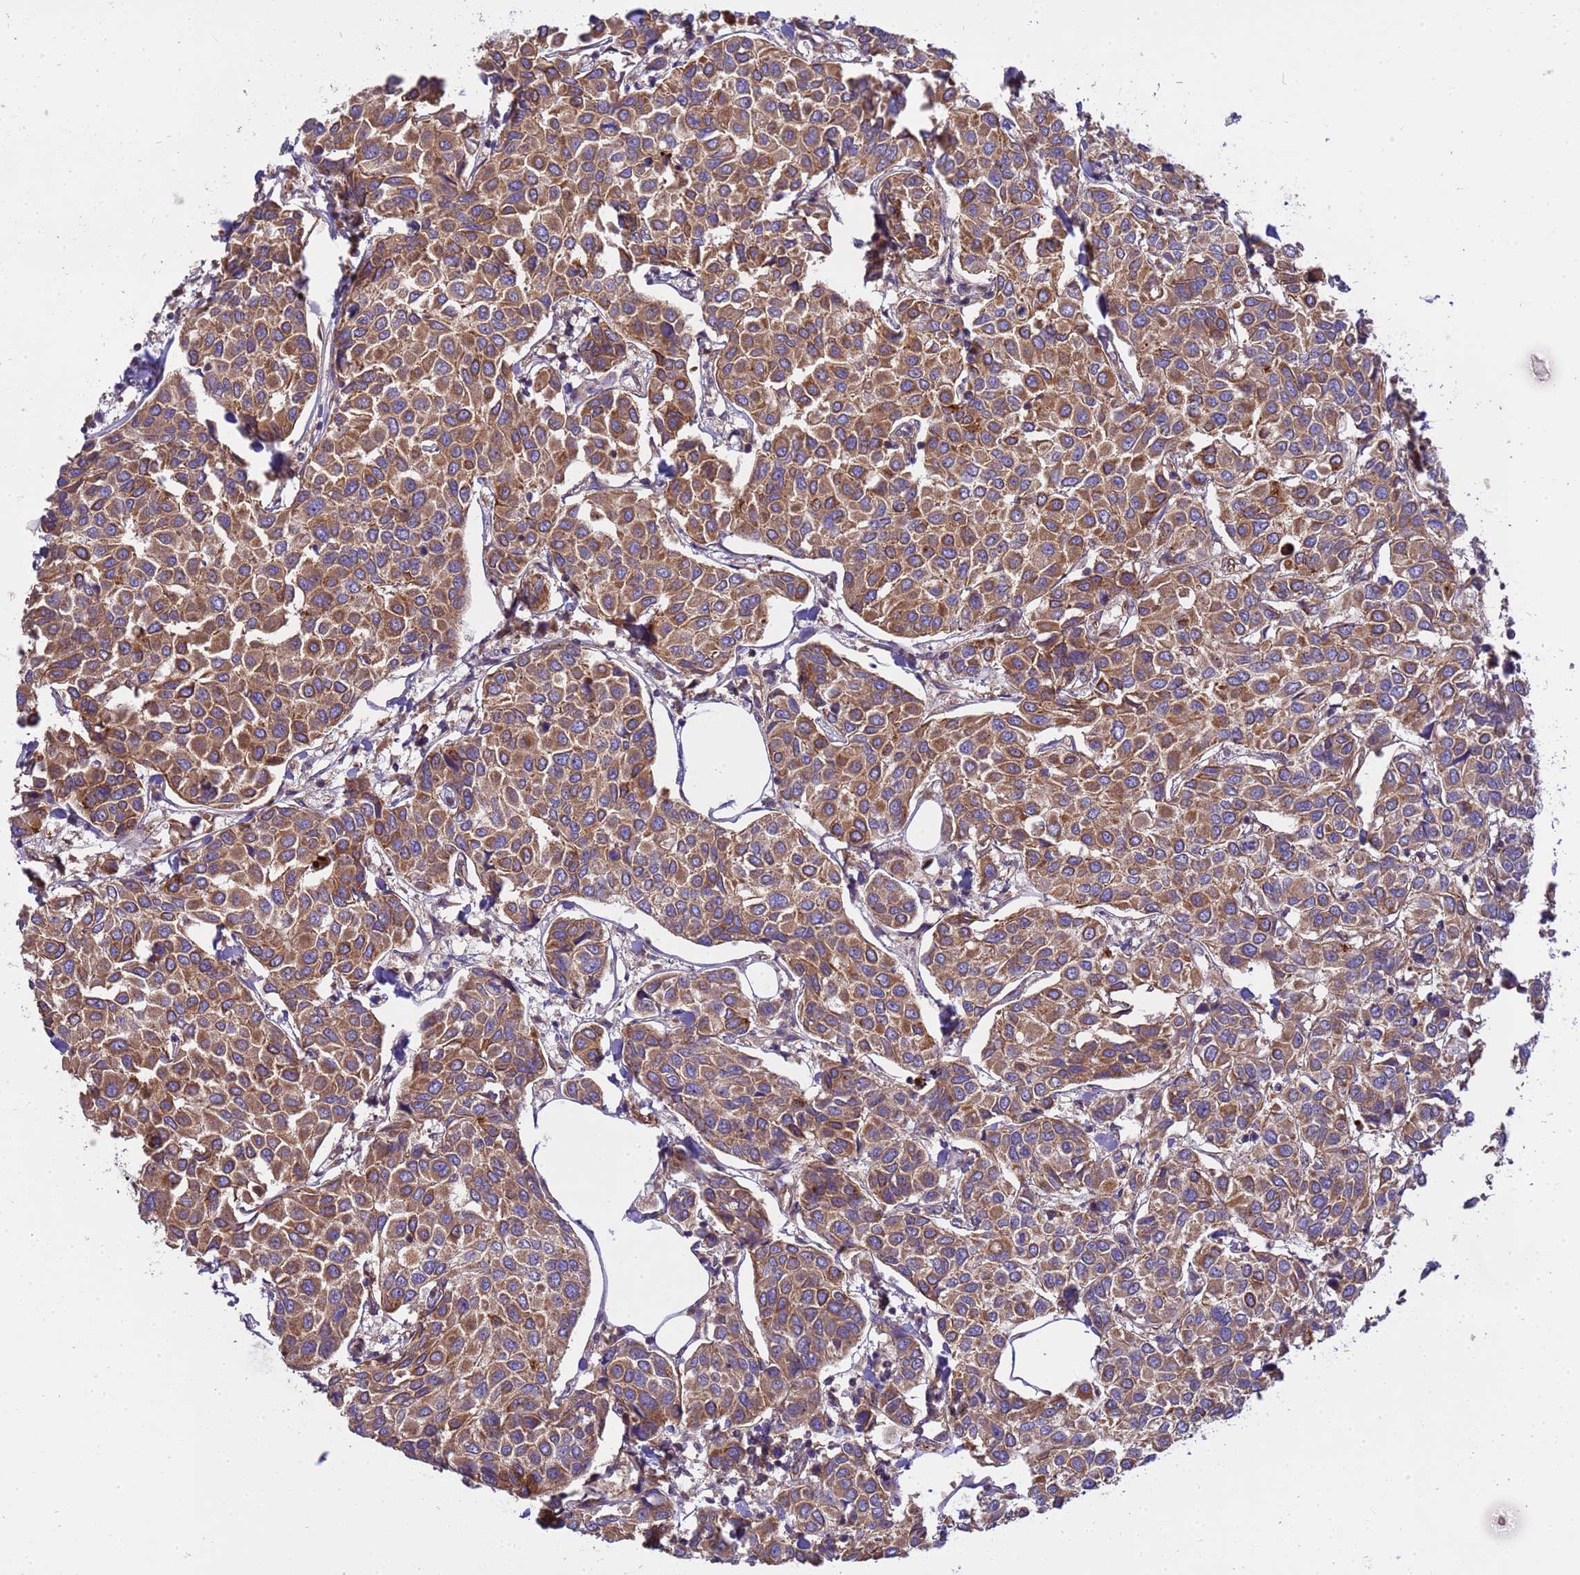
{"staining": {"intensity": "moderate", "quantity": ">75%", "location": "cytoplasmic/membranous"}, "tissue": "breast cancer", "cell_type": "Tumor cells", "image_type": "cancer", "snomed": [{"axis": "morphology", "description": "Duct carcinoma"}, {"axis": "topography", "description": "Breast"}], "caption": "A micrograph showing moderate cytoplasmic/membranous expression in about >75% of tumor cells in breast invasive ductal carcinoma, as visualized by brown immunohistochemical staining.", "gene": "SMCO3", "patient": {"sex": "female", "age": 55}}